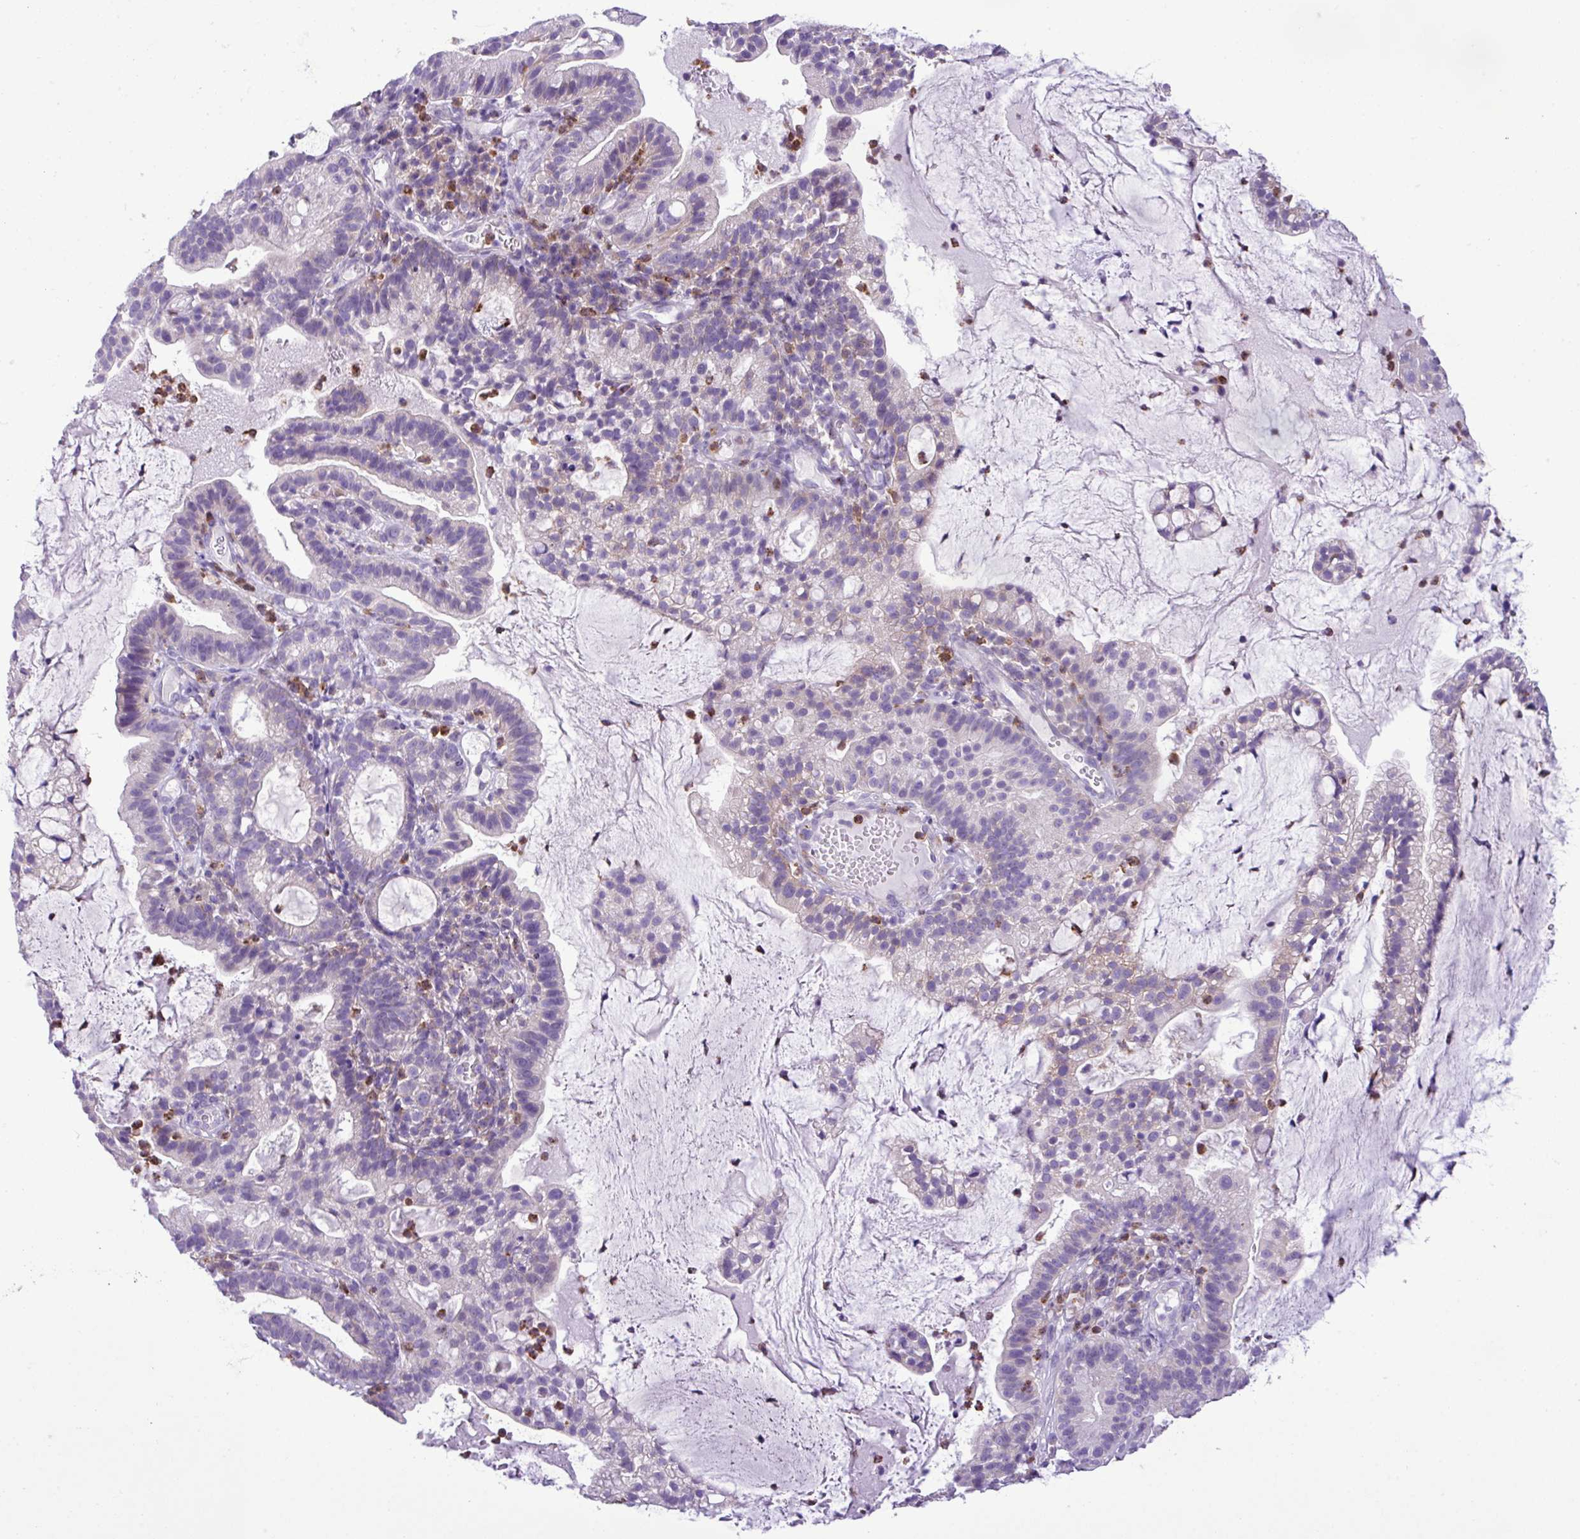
{"staining": {"intensity": "negative", "quantity": "none", "location": "none"}, "tissue": "cervical cancer", "cell_type": "Tumor cells", "image_type": "cancer", "snomed": [{"axis": "morphology", "description": "Adenocarcinoma, NOS"}, {"axis": "topography", "description": "Cervix"}], "caption": "Immunohistochemistry (IHC) photomicrograph of cervical cancer (adenocarcinoma) stained for a protein (brown), which exhibits no staining in tumor cells.", "gene": "ZSCAN5A", "patient": {"sex": "female", "age": 41}}